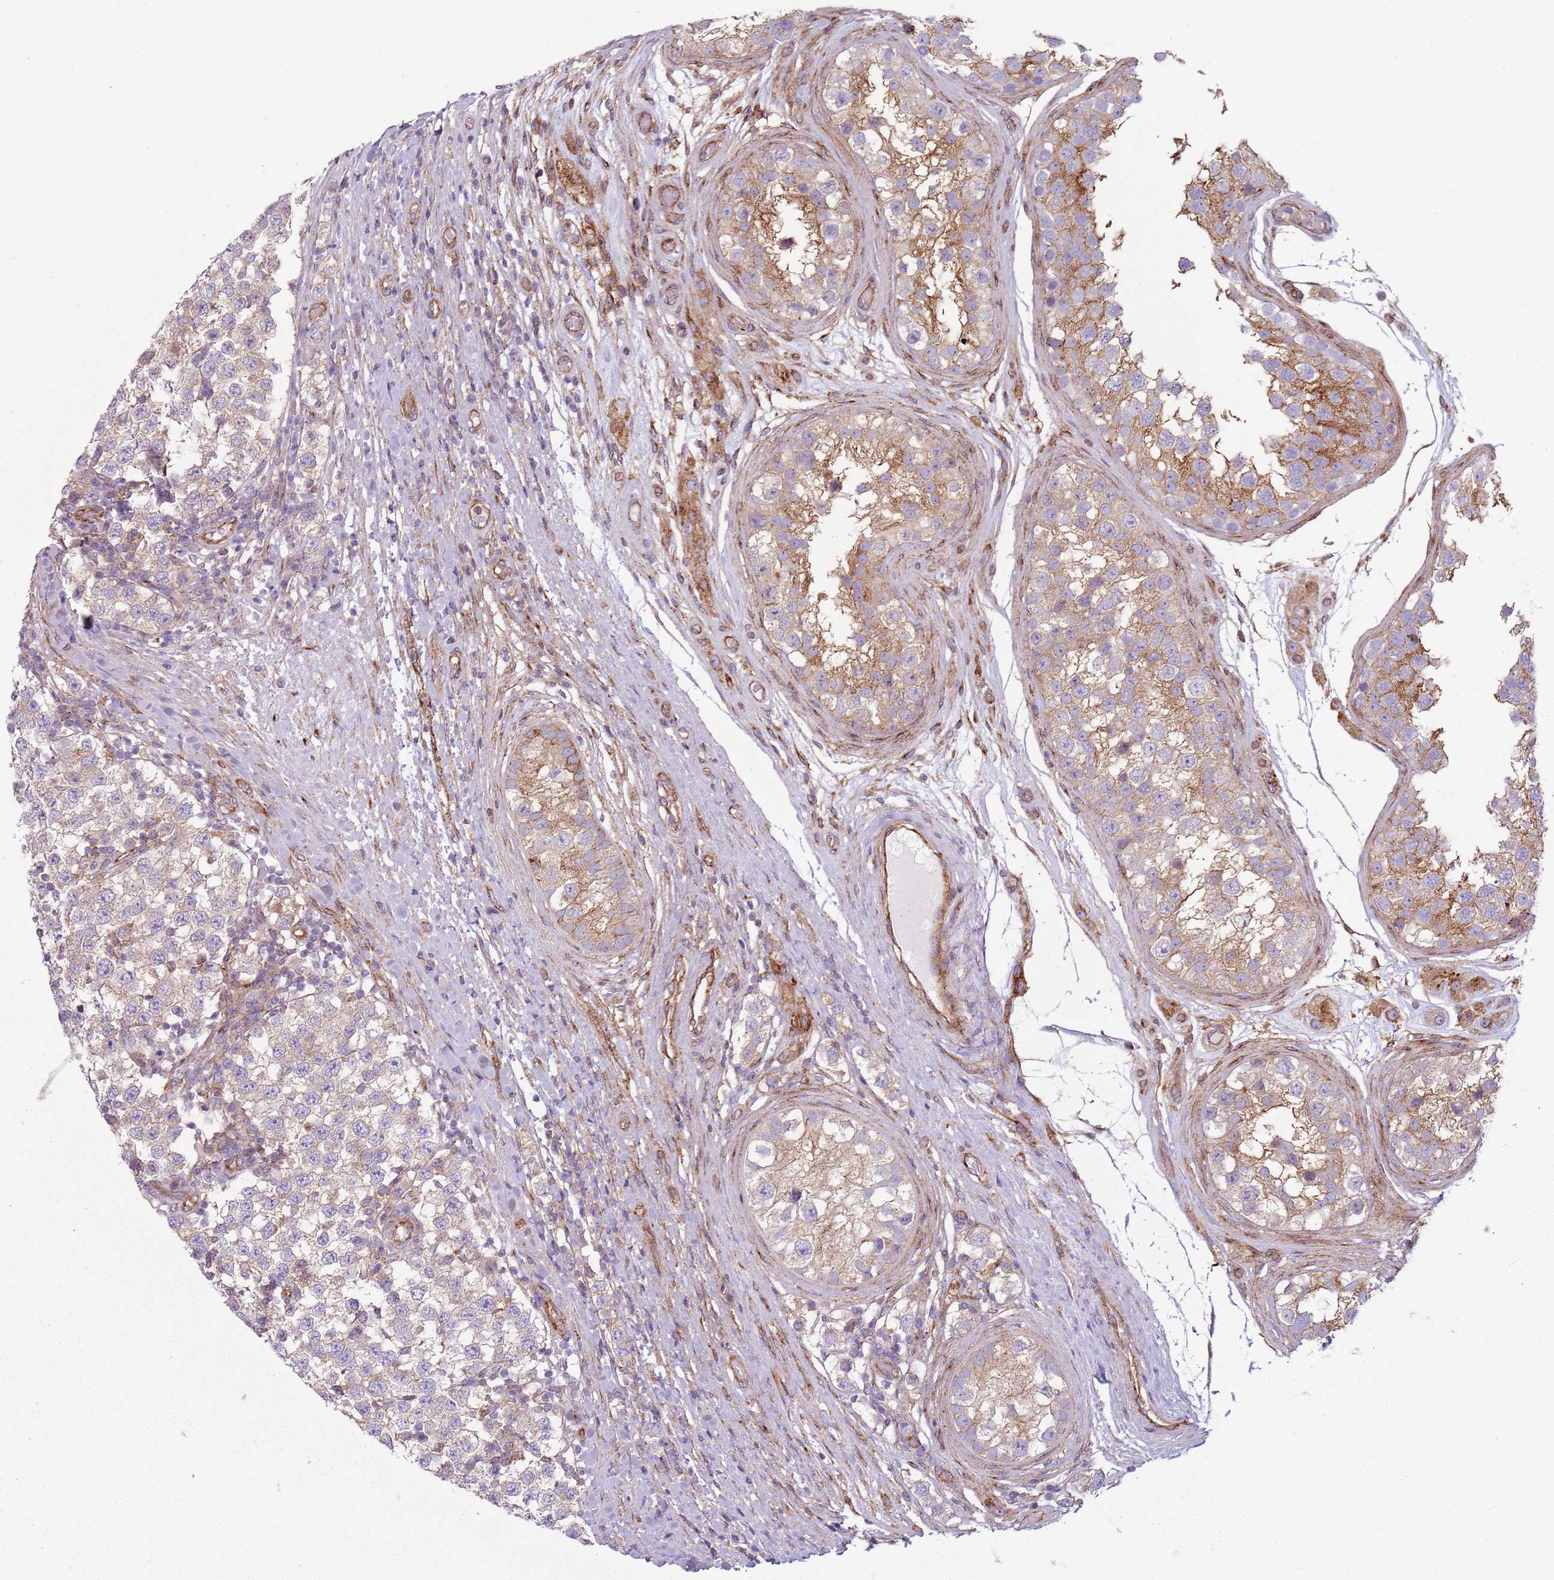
{"staining": {"intensity": "weak", "quantity": "25%-75%", "location": "cytoplasmic/membranous"}, "tissue": "testis cancer", "cell_type": "Tumor cells", "image_type": "cancer", "snomed": [{"axis": "morphology", "description": "Seminoma, NOS"}, {"axis": "topography", "description": "Testis"}], "caption": "A brown stain labels weak cytoplasmic/membranous staining of a protein in testis seminoma tumor cells.", "gene": "SNX1", "patient": {"sex": "male", "age": 34}}